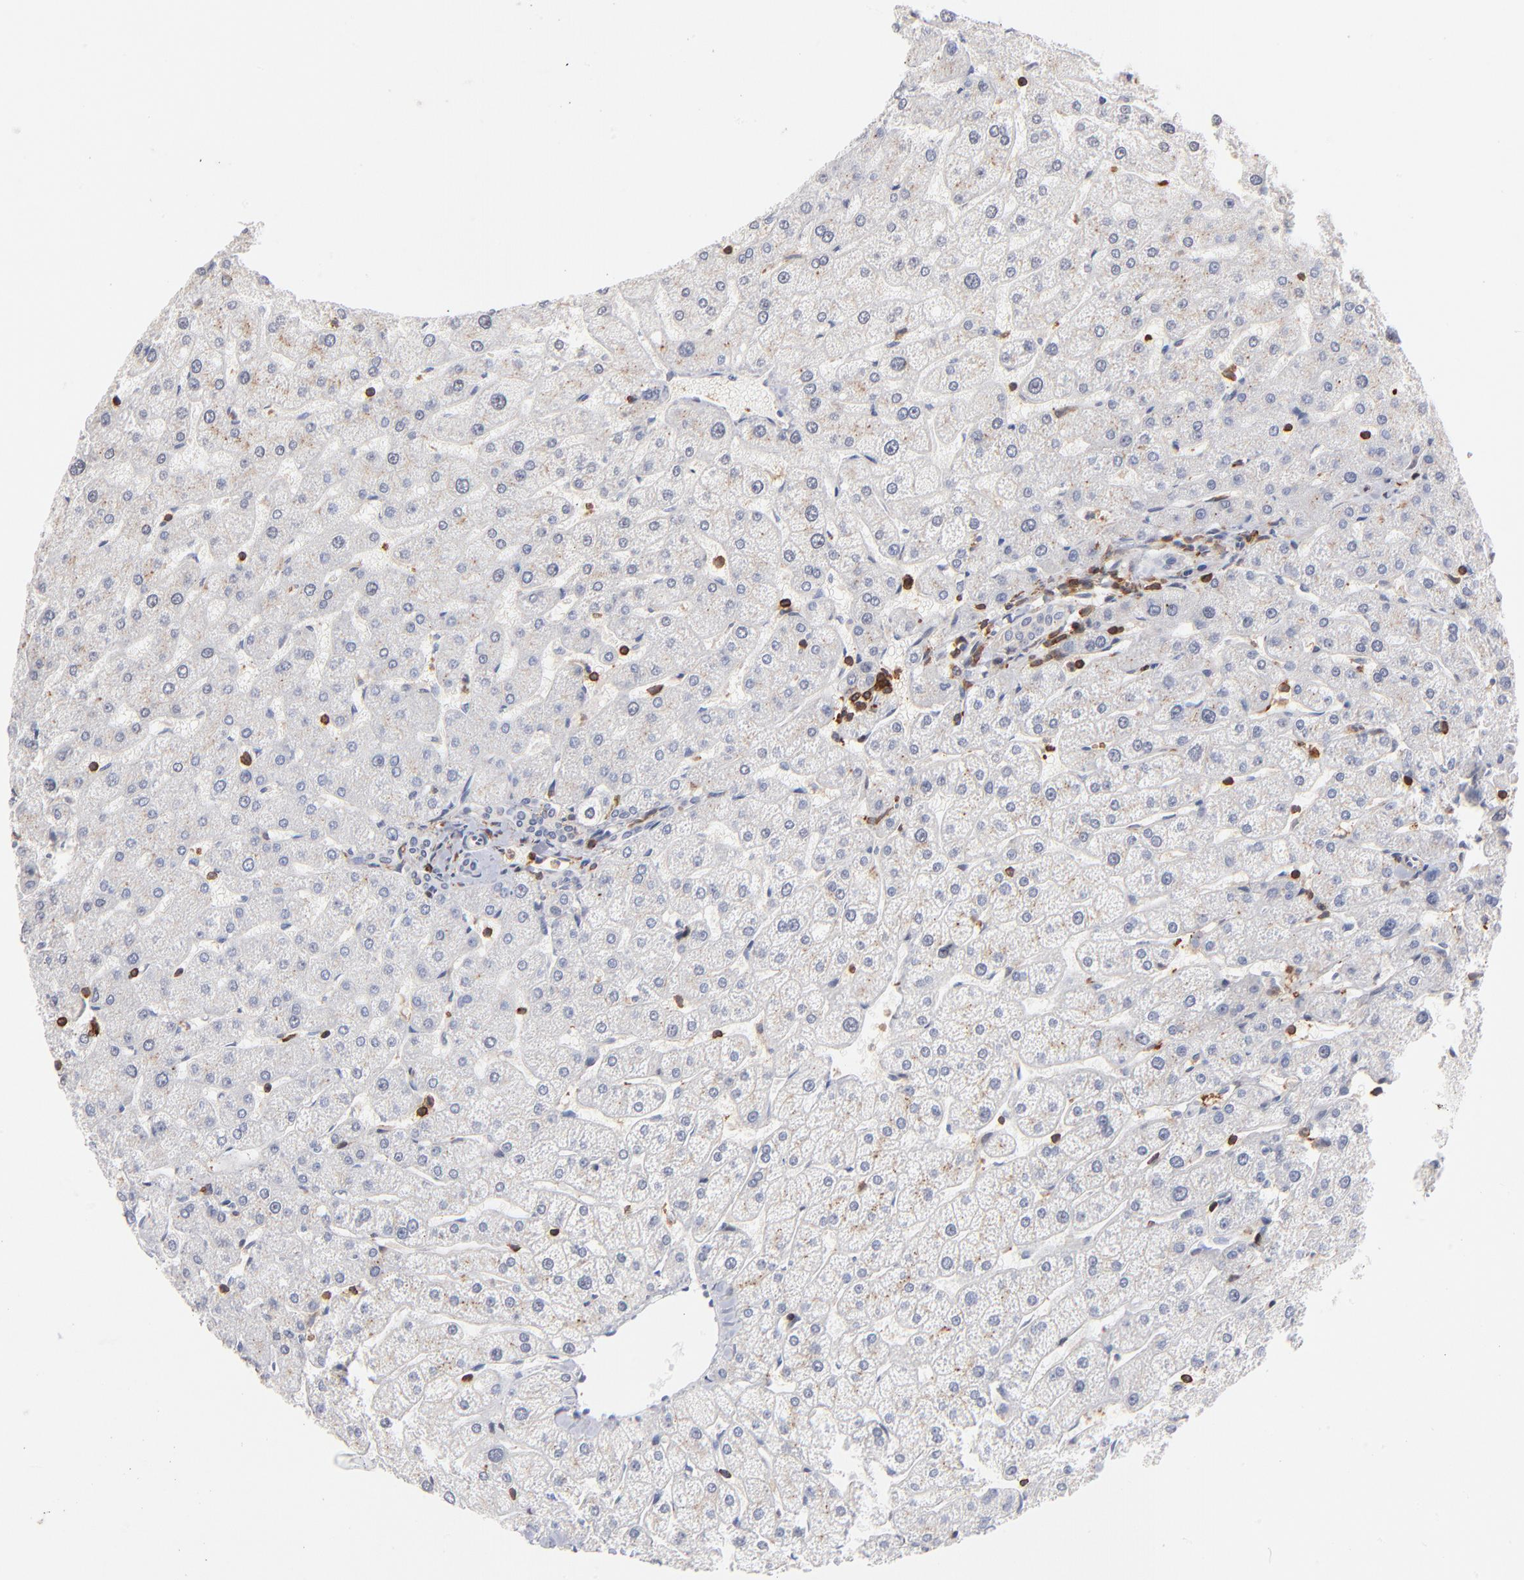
{"staining": {"intensity": "negative", "quantity": "none", "location": "none"}, "tissue": "liver", "cell_type": "Cholangiocytes", "image_type": "normal", "snomed": [{"axis": "morphology", "description": "Normal tissue, NOS"}, {"axis": "topography", "description": "Liver"}], "caption": "Photomicrograph shows no protein positivity in cholangiocytes of benign liver. Nuclei are stained in blue.", "gene": "WIPF1", "patient": {"sex": "male", "age": 67}}